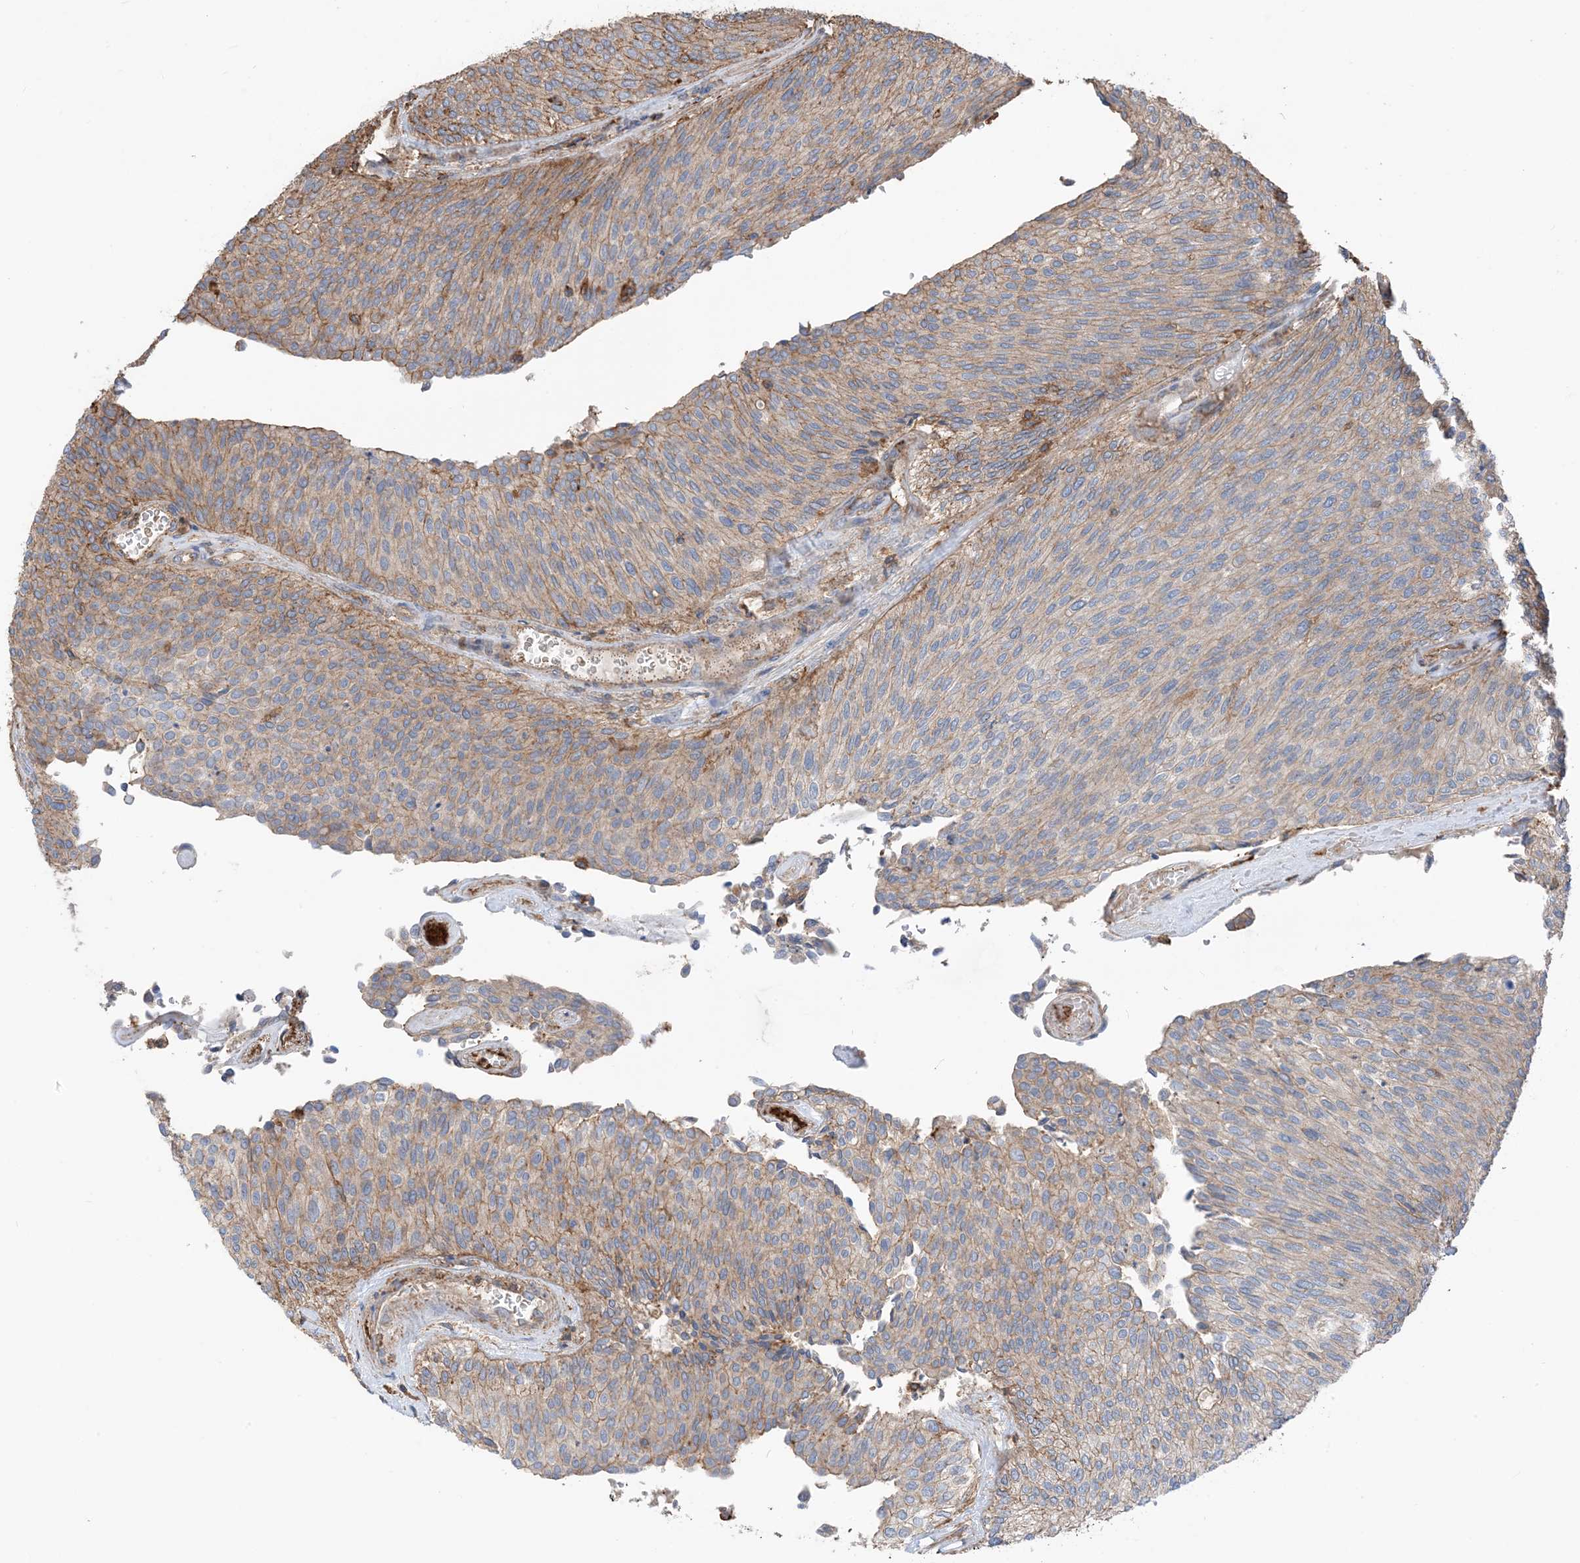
{"staining": {"intensity": "moderate", "quantity": "25%-75%", "location": "cytoplasmic/membranous"}, "tissue": "urothelial cancer", "cell_type": "Tumor cells", "image_type": "cancer", "snomed": [{"axis": "morphology", "description": "Urothelial carcinoma, Low grade"}, {"axis": "topography", "description": "Urinary bladder"}], "caption": "A brown stain highlights moderate cytoplasmic/membranous expression of a protein in urothelial cancer tumor cells.", "gene": "PARVG", "patient": {"sex": "female", "age": 79}}